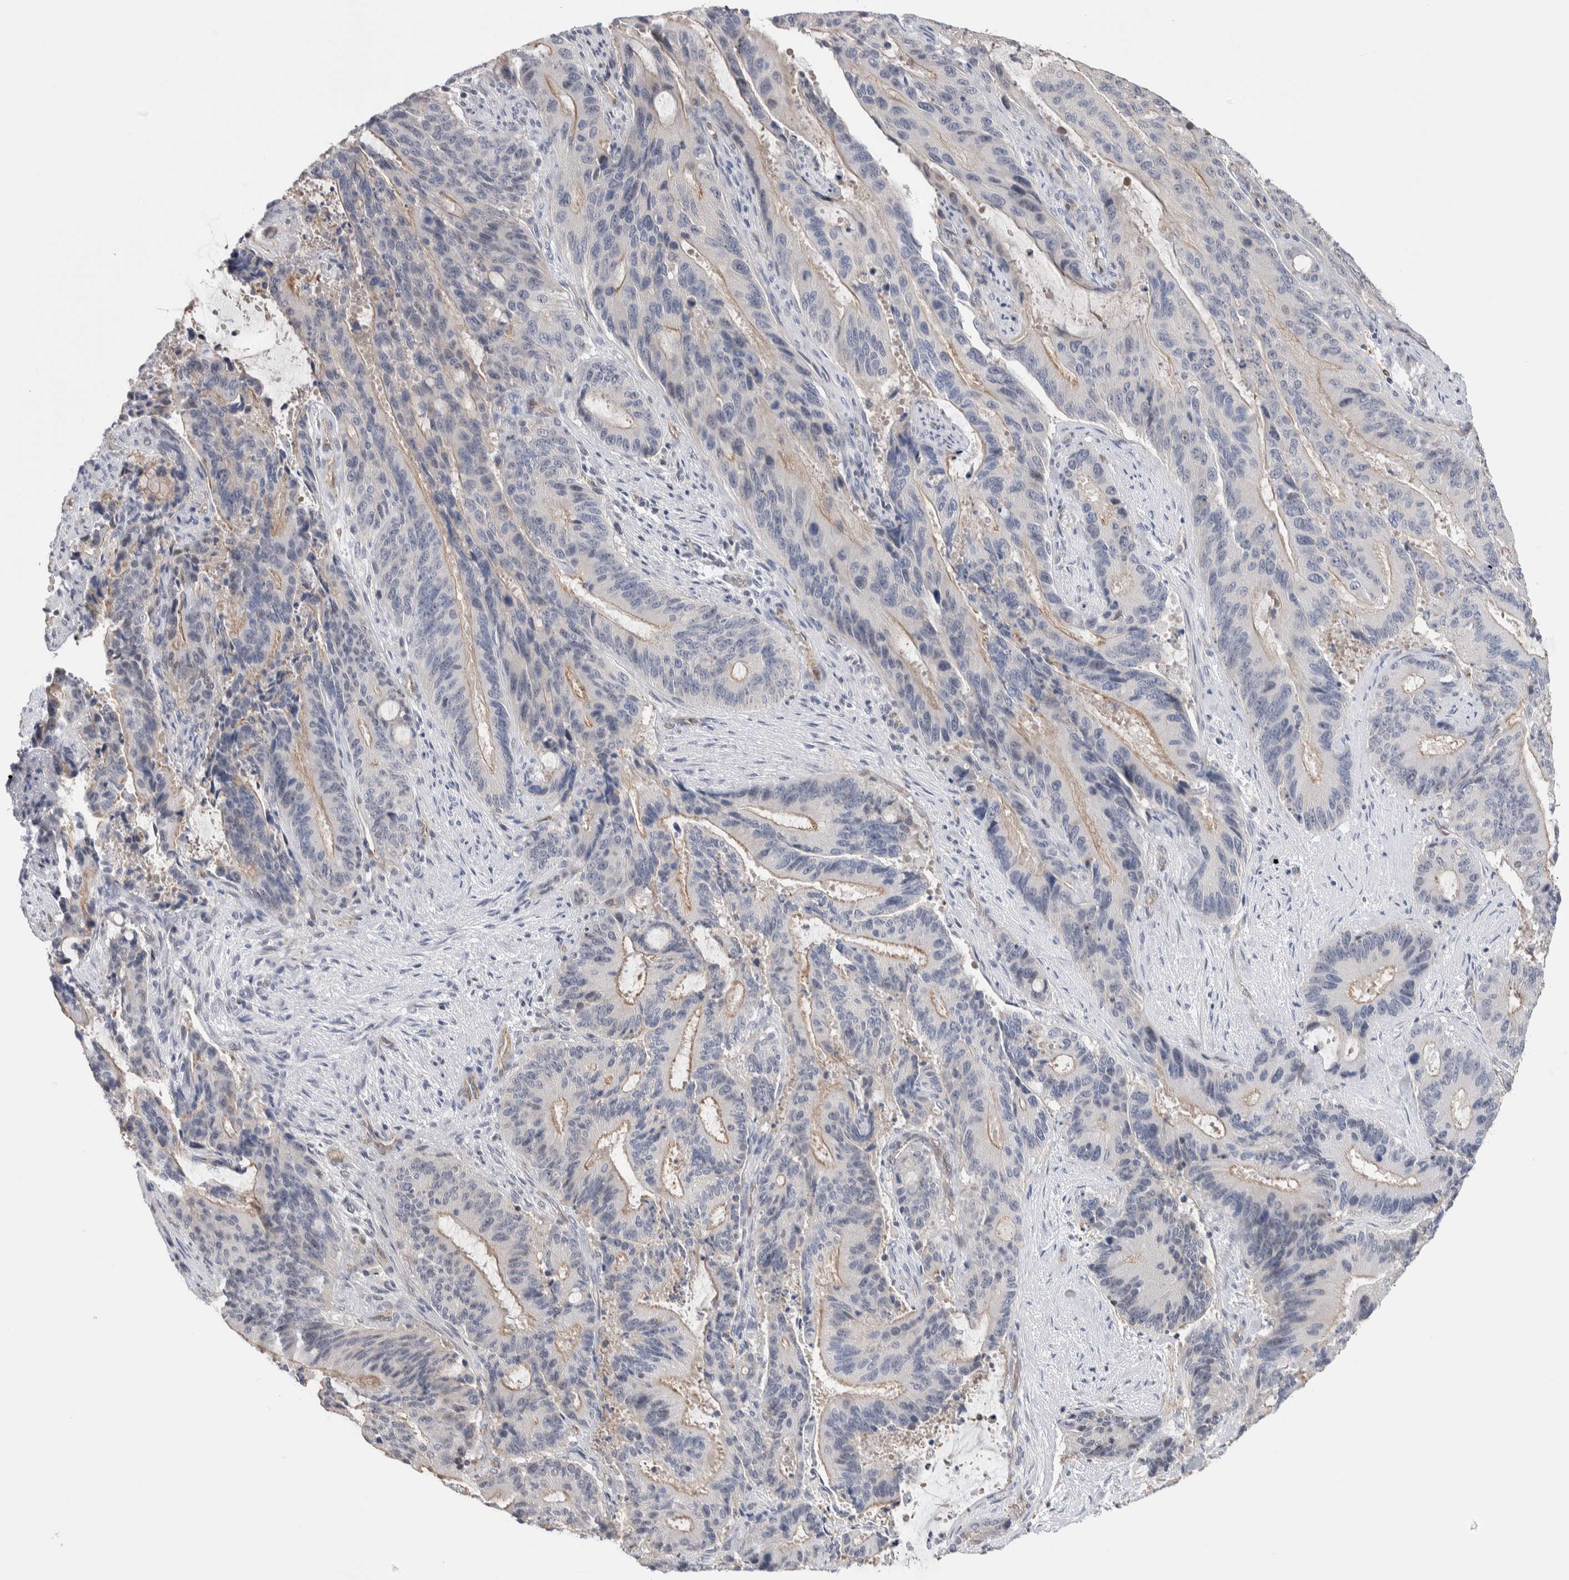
{"staining": {"intensity": "weak", "quantity": "25%-75%", "location": "cytoplasmic/membranous"}, "tissue": "liver cancer", "cell_type": "Tumor cells", "image_type": "cancer", "snomed": [{"axis": "morphology", "description": "Normal tissue, NOS"}, {"axis": "morphology", "description": "Cholangiocarcinoma"}, {"axis": "topography", "description": "Liver"}, {"axis": "topography", "description": "Peripheral nerve tissue"}], "caption": "This image shows cholangiocarcinoma (liver) stained with immunohistochemistry (IHC) to label a protein in brown. The cytoplasmic/membranous of tumor cells show weak positivity for the protein. Nuclei are counter-stained blue.", "gene": "ZBTB49", "patient": {"sex": "female", "age": 73}}